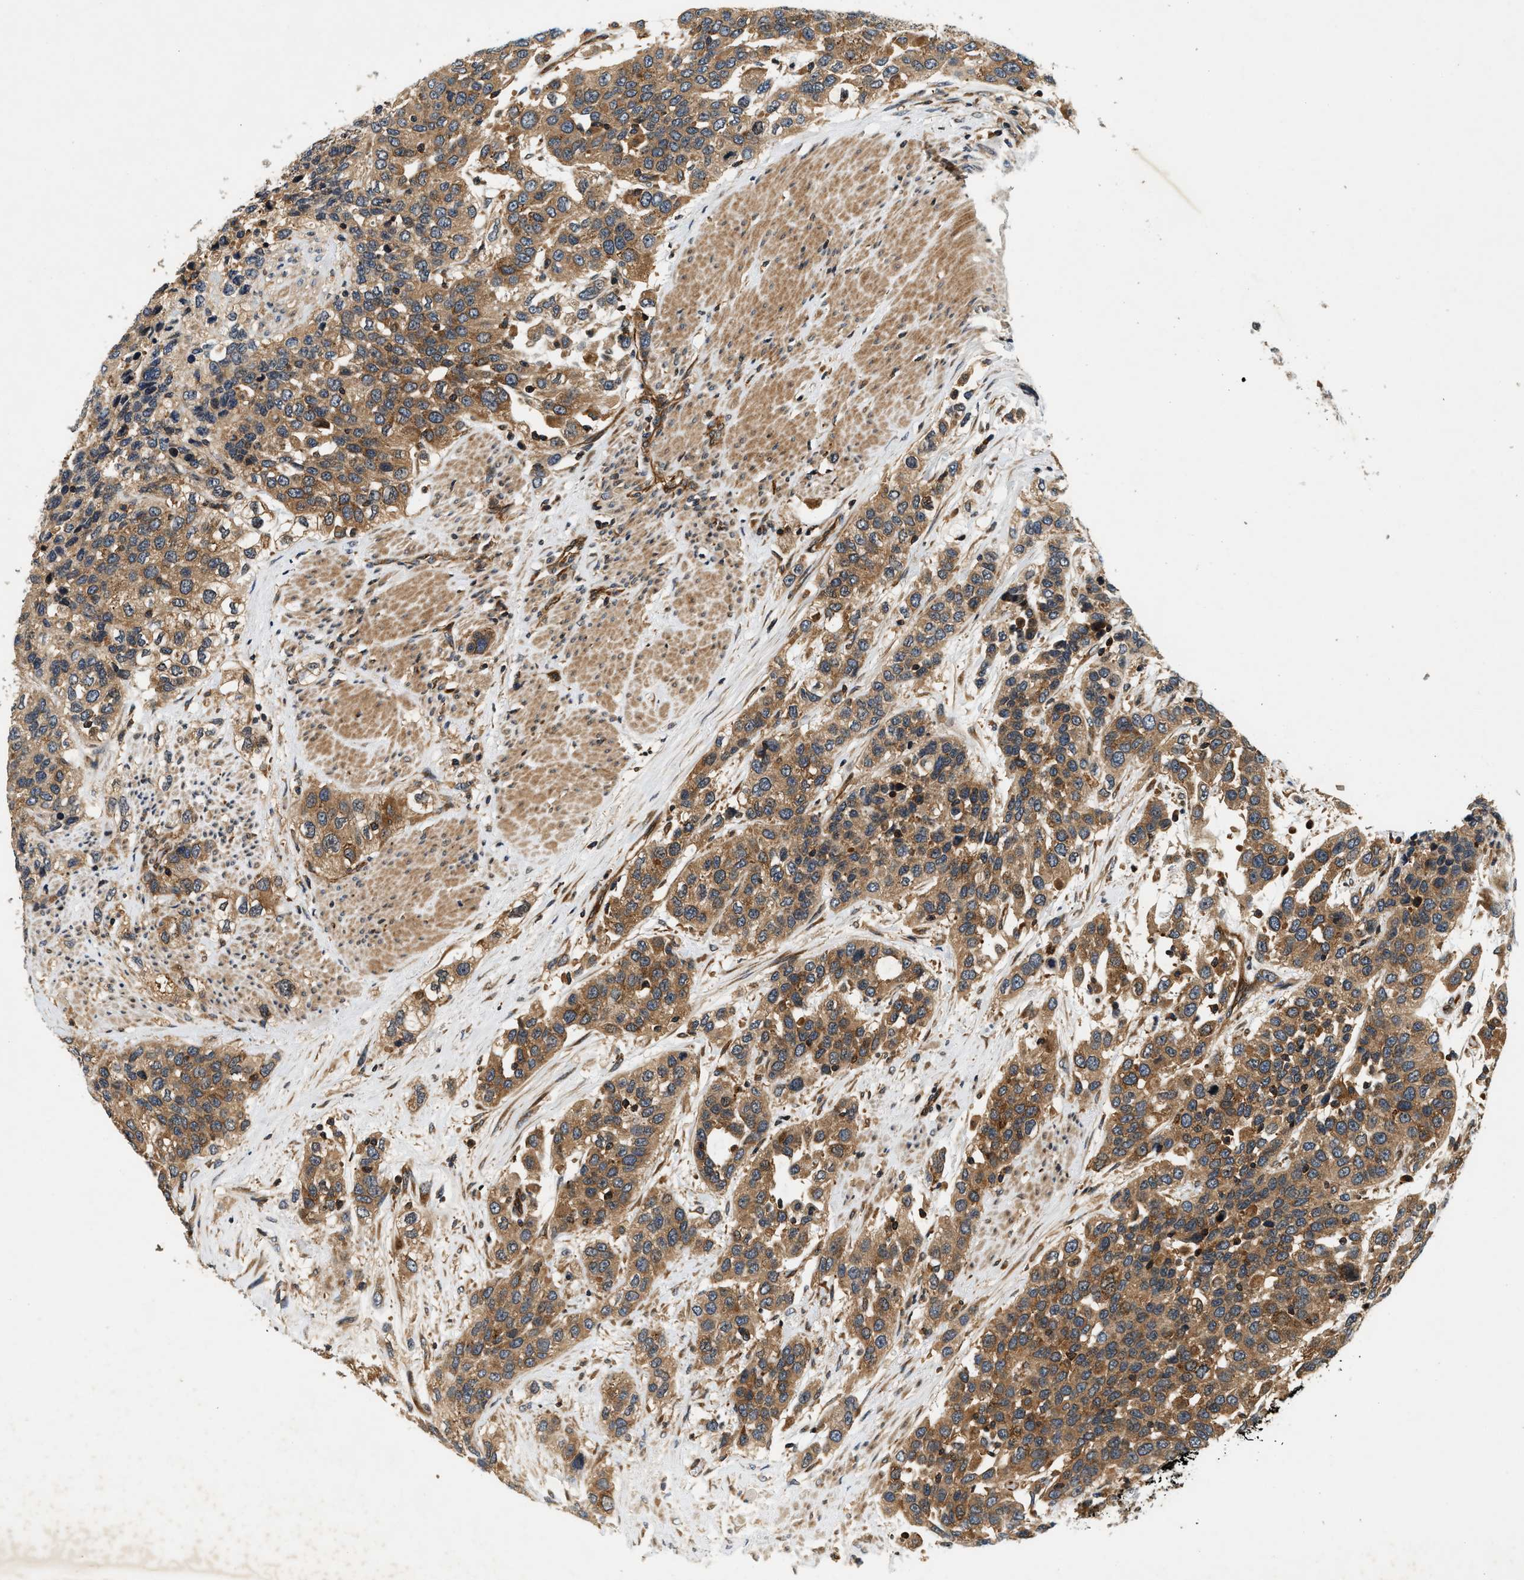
{"staining": {"intensity": "moderate", "quantity": ">75%", "location": "cytoplasmic/membranous"}, "tissue": "urothelial cancer", "cell_type": "Tumor cells", "image_type": "cancer", "snomed": [{"axis": "morphology", "description": "Urothelial carcinoma, High grade"}, {"axis": "topography", "description": "Urinary bladder"}], "caption": "A brown stain highlights moderate cytoplasmic/membranous expression of a protein in urothelial carcinoma (high-grade) tumor cells.", "gene": "SAMD9", "patient": {"sex": "female", "age": 80}}